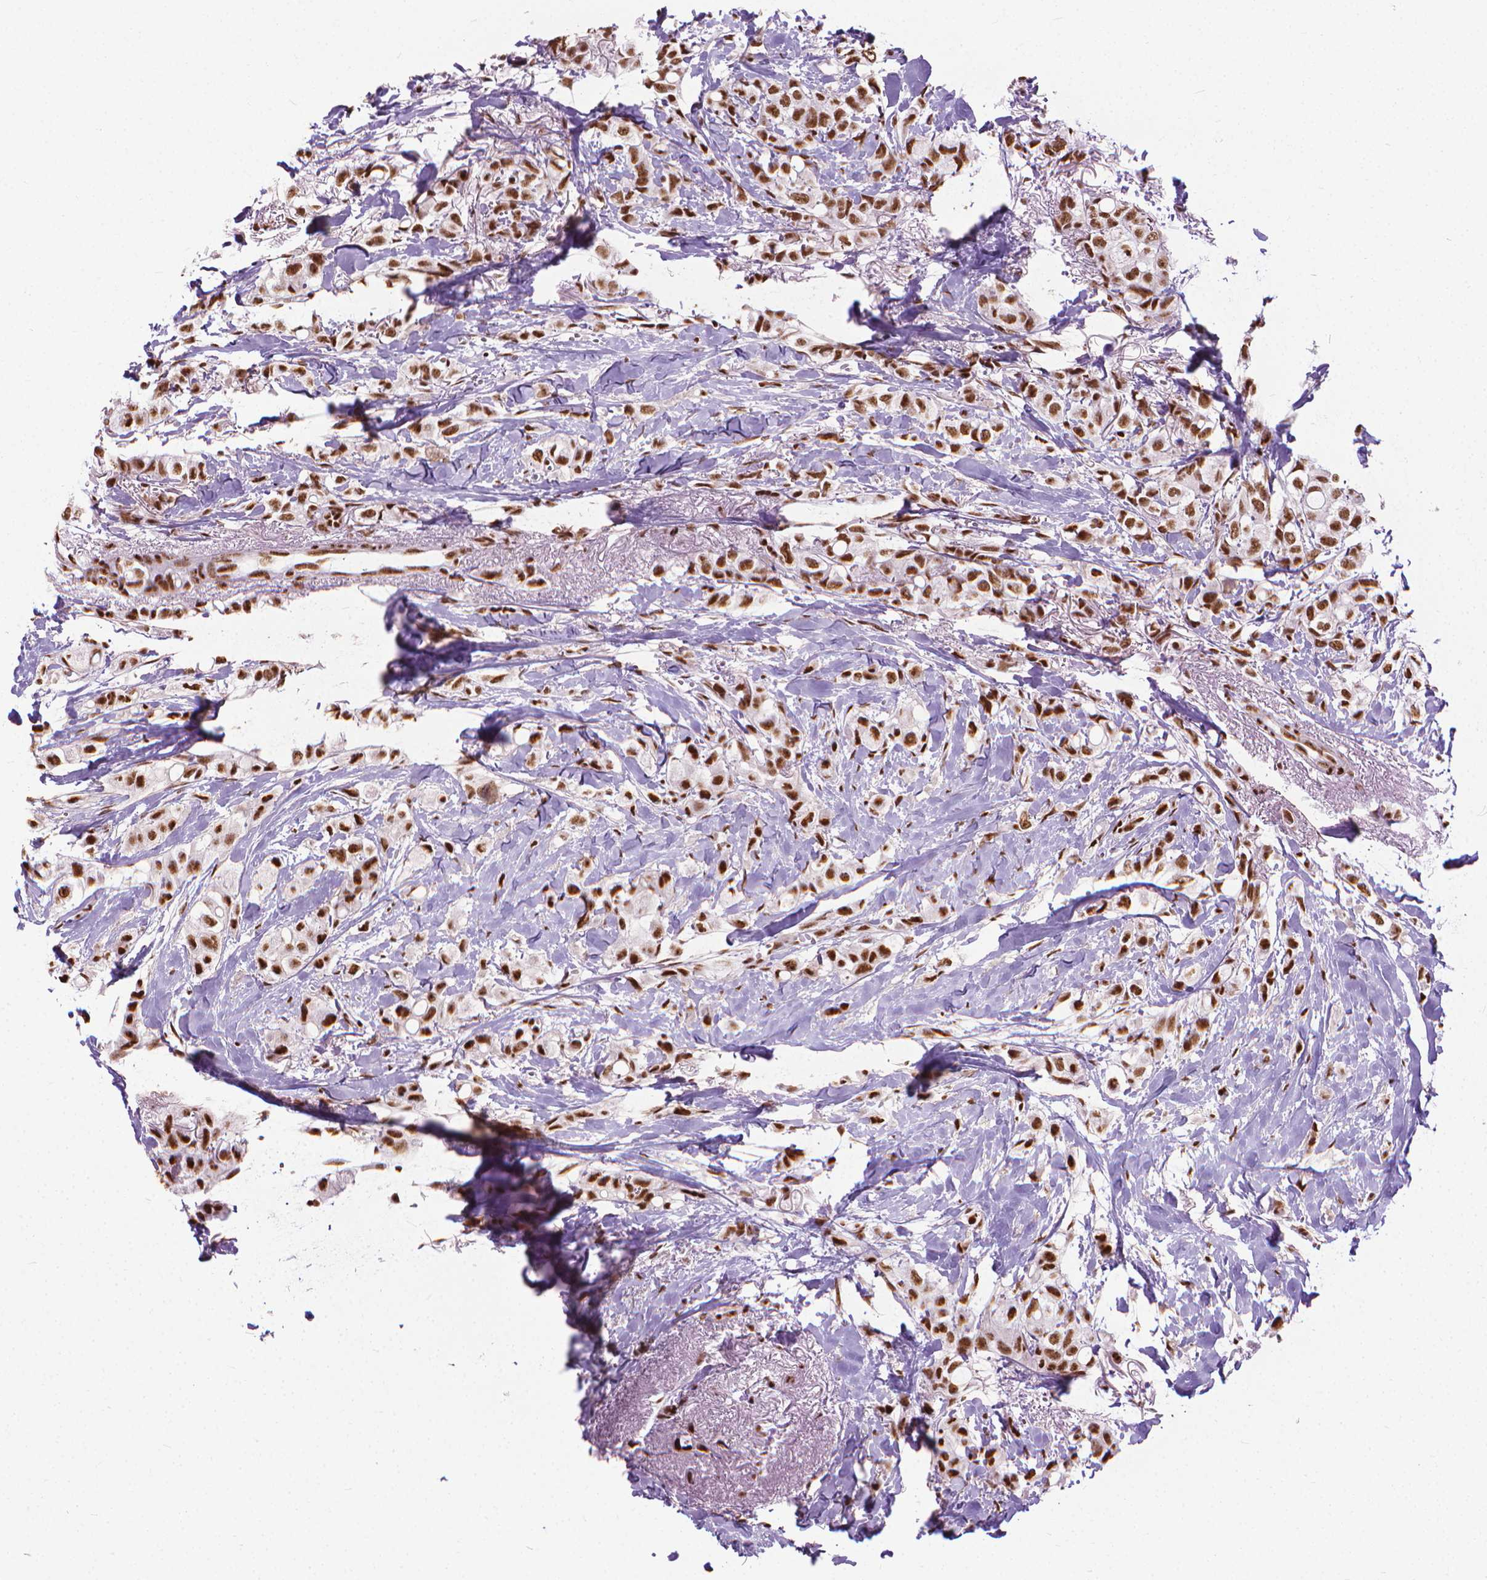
{"staining": {"intensity": "strong", "quantity": ">75%", "location": "nuclear"}, "tissue": "breast cancer", "cell_type": "Tumor cells", "image_type": "cancer", "snomed": [{"axis": "morphology", "description": "Duct carcinoma"}, {"axis": "topography", "description": "Breast"}], "caption": "Intraductal carcinoma (breast) stained with a brown dye reveals strong nuclear positive expression in approximately >75% of tumor cells.", "gene": "AKAP8", "patient": {"sex": "female", "age": 85}}